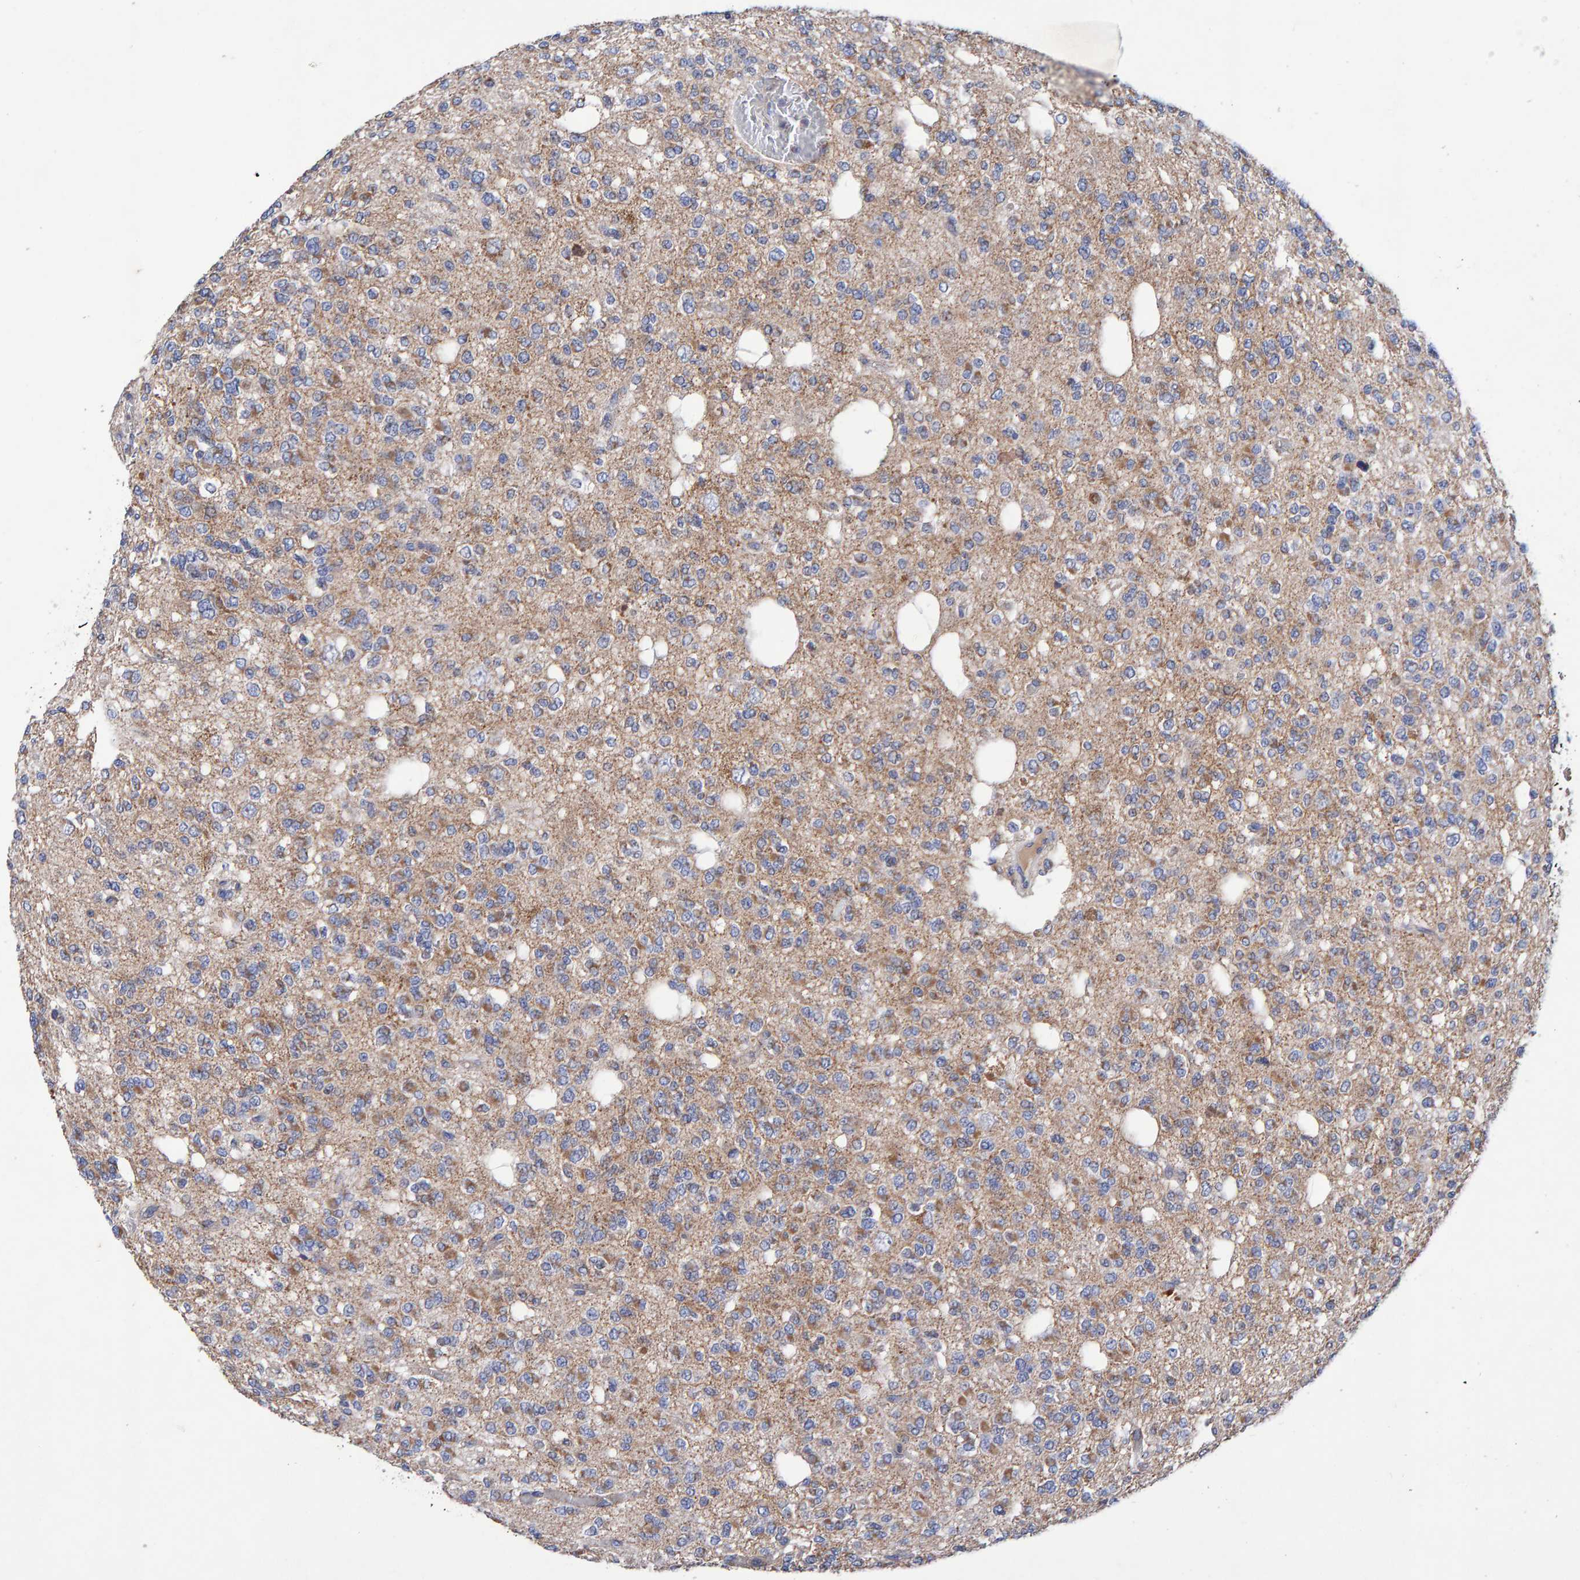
{"staining": {"intensity": "moderate", "quantity": "25%-75%", "location": "cytoplasmic/membranous"}, "tissue": "glioma", "cell_type": "Tumor cells", "image_type": "cancer", "snomed": [{"axis": "morphology", "description": "Glioma, malignant, Low grade"}, {"axis": "topography", "description": "Brain"}], "caption": "The immunohistochemical stain highlights moderate cytoplasmic/membranous positivity in tumor cells of malignant low-grade glioma tissue.", "gene": "EFR3A", "patient": {"sex": "male", "age": 38}}